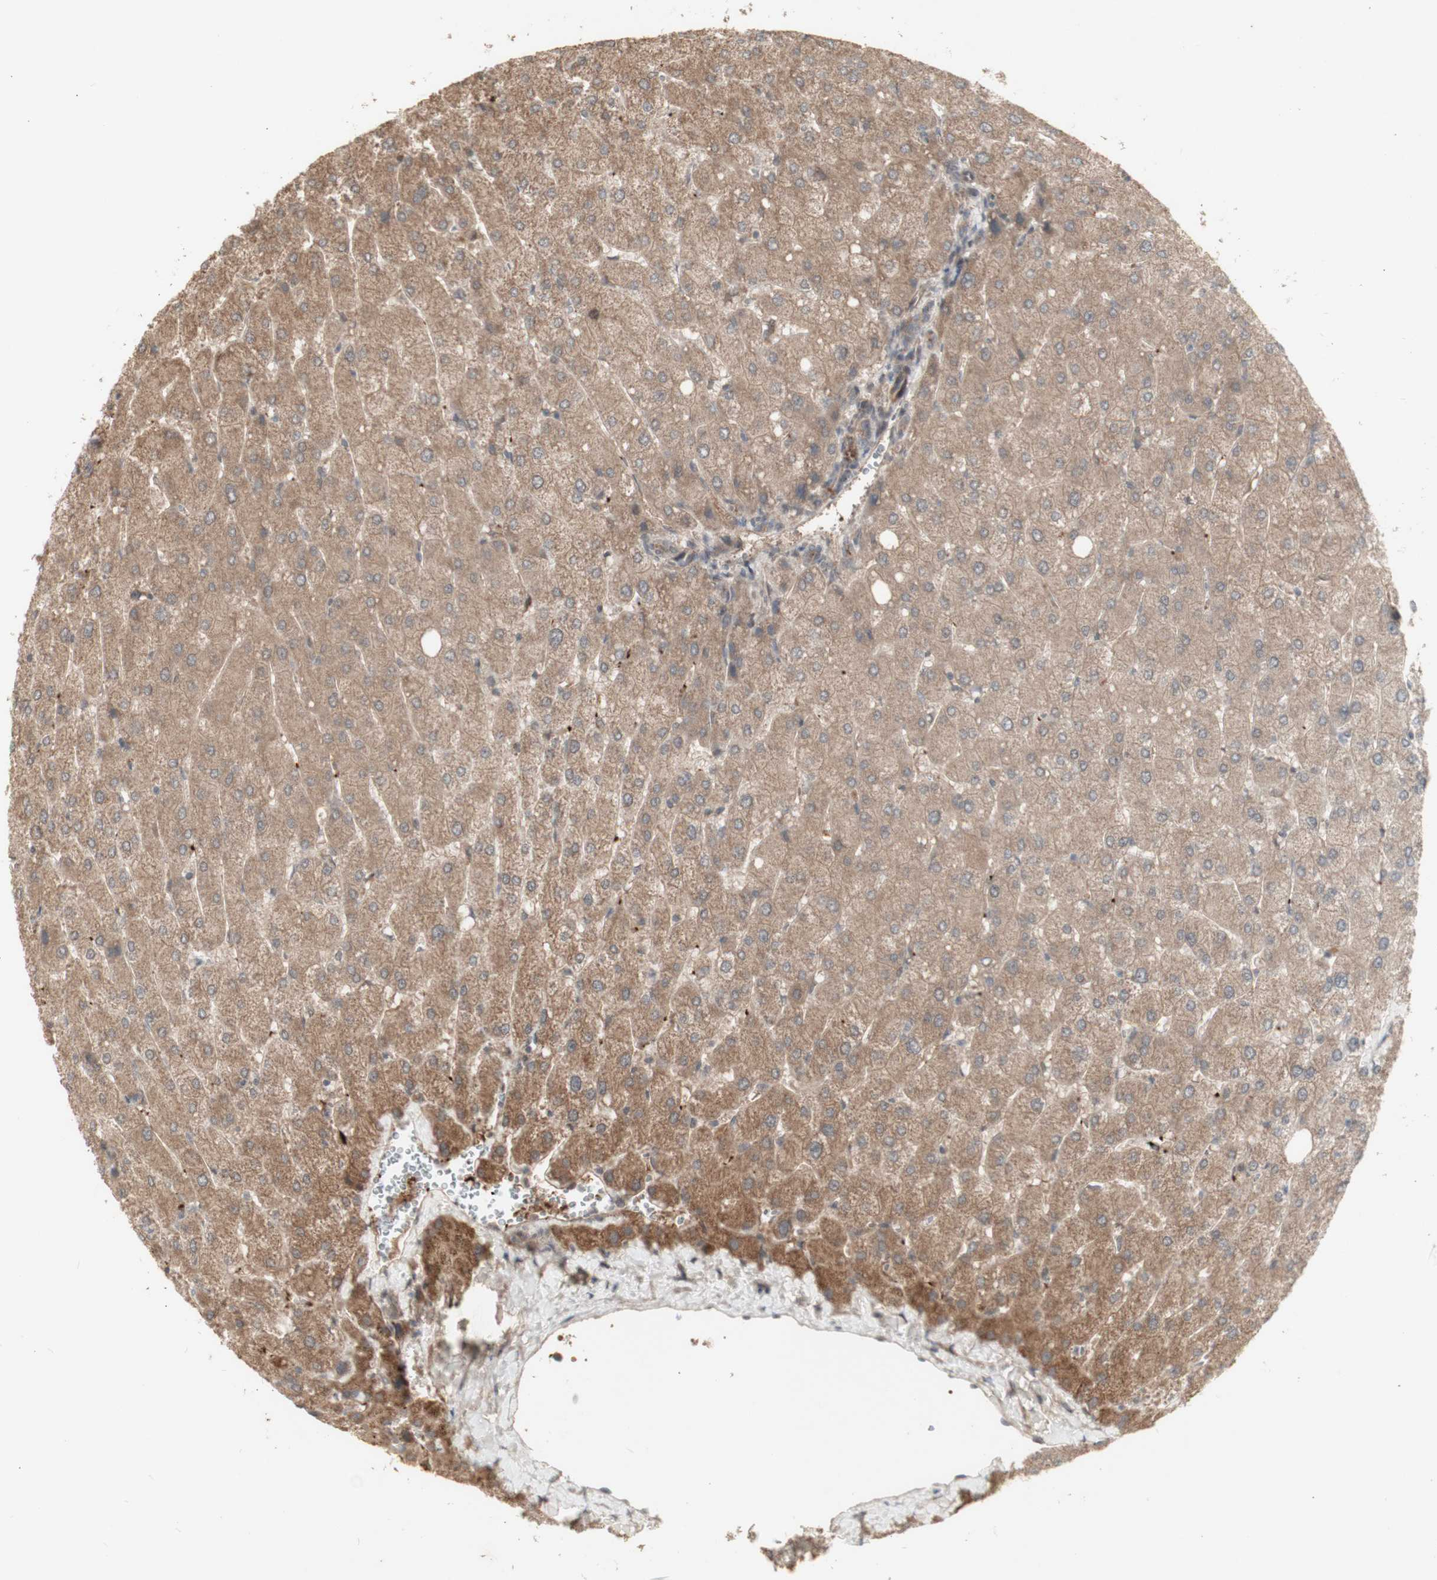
{"staining": {"intensity": "weak", "quantity": ">75%", "location": "cytoplasmic/membranous"}, "tissue": "liver", "cell_type": "Cholangiocytes", "image_type": "normal", "snomed": [{"axis": "morphology", "description": "Normal tissue, NOS"}, {"axis": "topography", "description": "Liver"}], "caption": "Protein analysis of benign liver displays weak cytoplasmic/membranous expression in approximately >75% of cholangiocytes. Immunohistochemistry (ihc) stains the protein in brown and the nuclei are stained blue.", "gene": "ALOX12", "patient": {"sex": "male", "age": 55}}